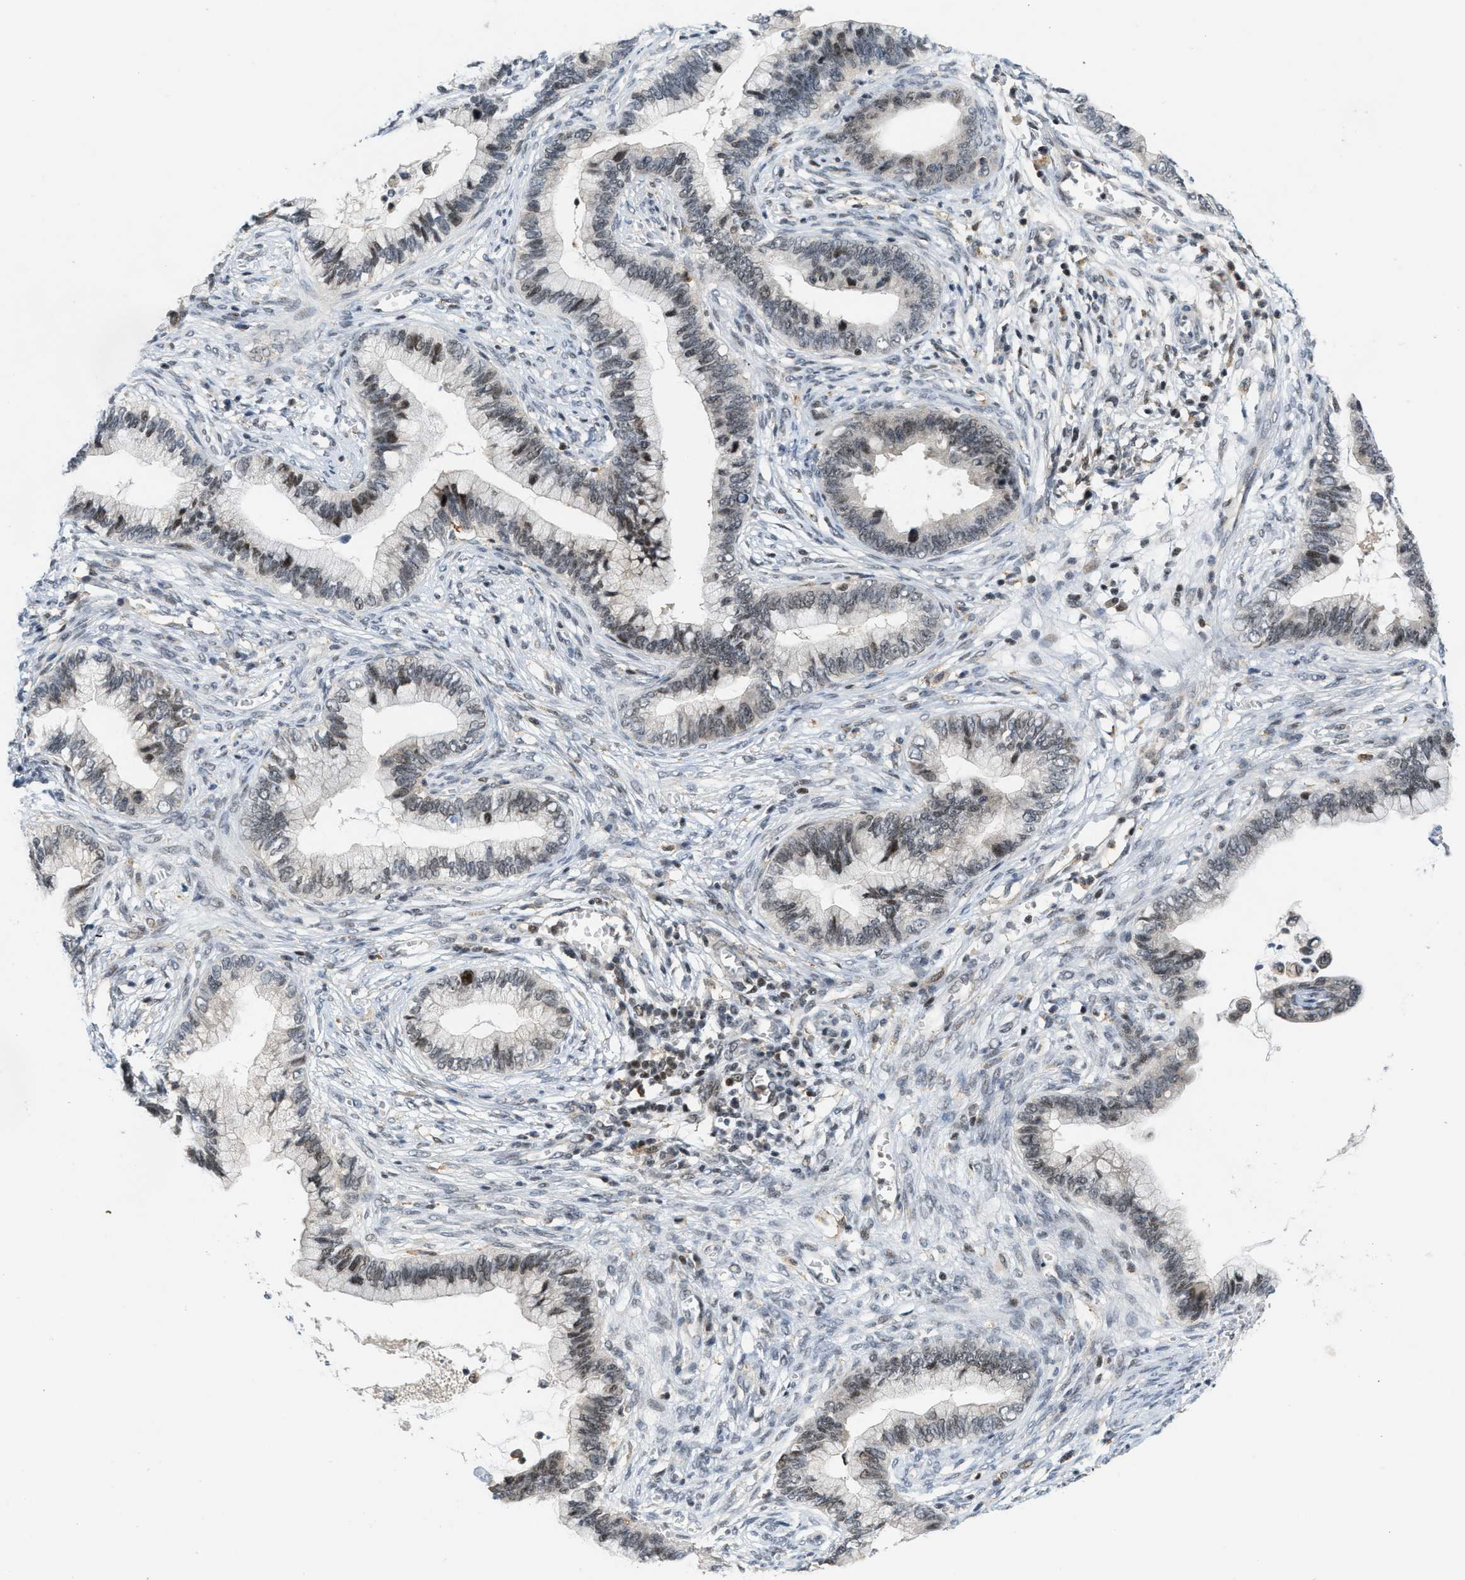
{"staining": {"intensity": "moderate", "quantity": "25%-75%", "location": "nuclear"}, "tissue": "cervical cancer", "cell_type": "Tumor cells", "image_type": "cancer", "snomed": [{"axis": "morphology", "description": "Adenocarcinoma, NOS"}, {"axis": "topography", "description": "Cervix"}], "caption": "Moderate nuclear positivity for a protein is seen in approximately 25%-75% of tumor cells of cervical cancer using immunohistochemistry.", "gene": "ING1", "patient": {"sex": "female", "age": 44}}